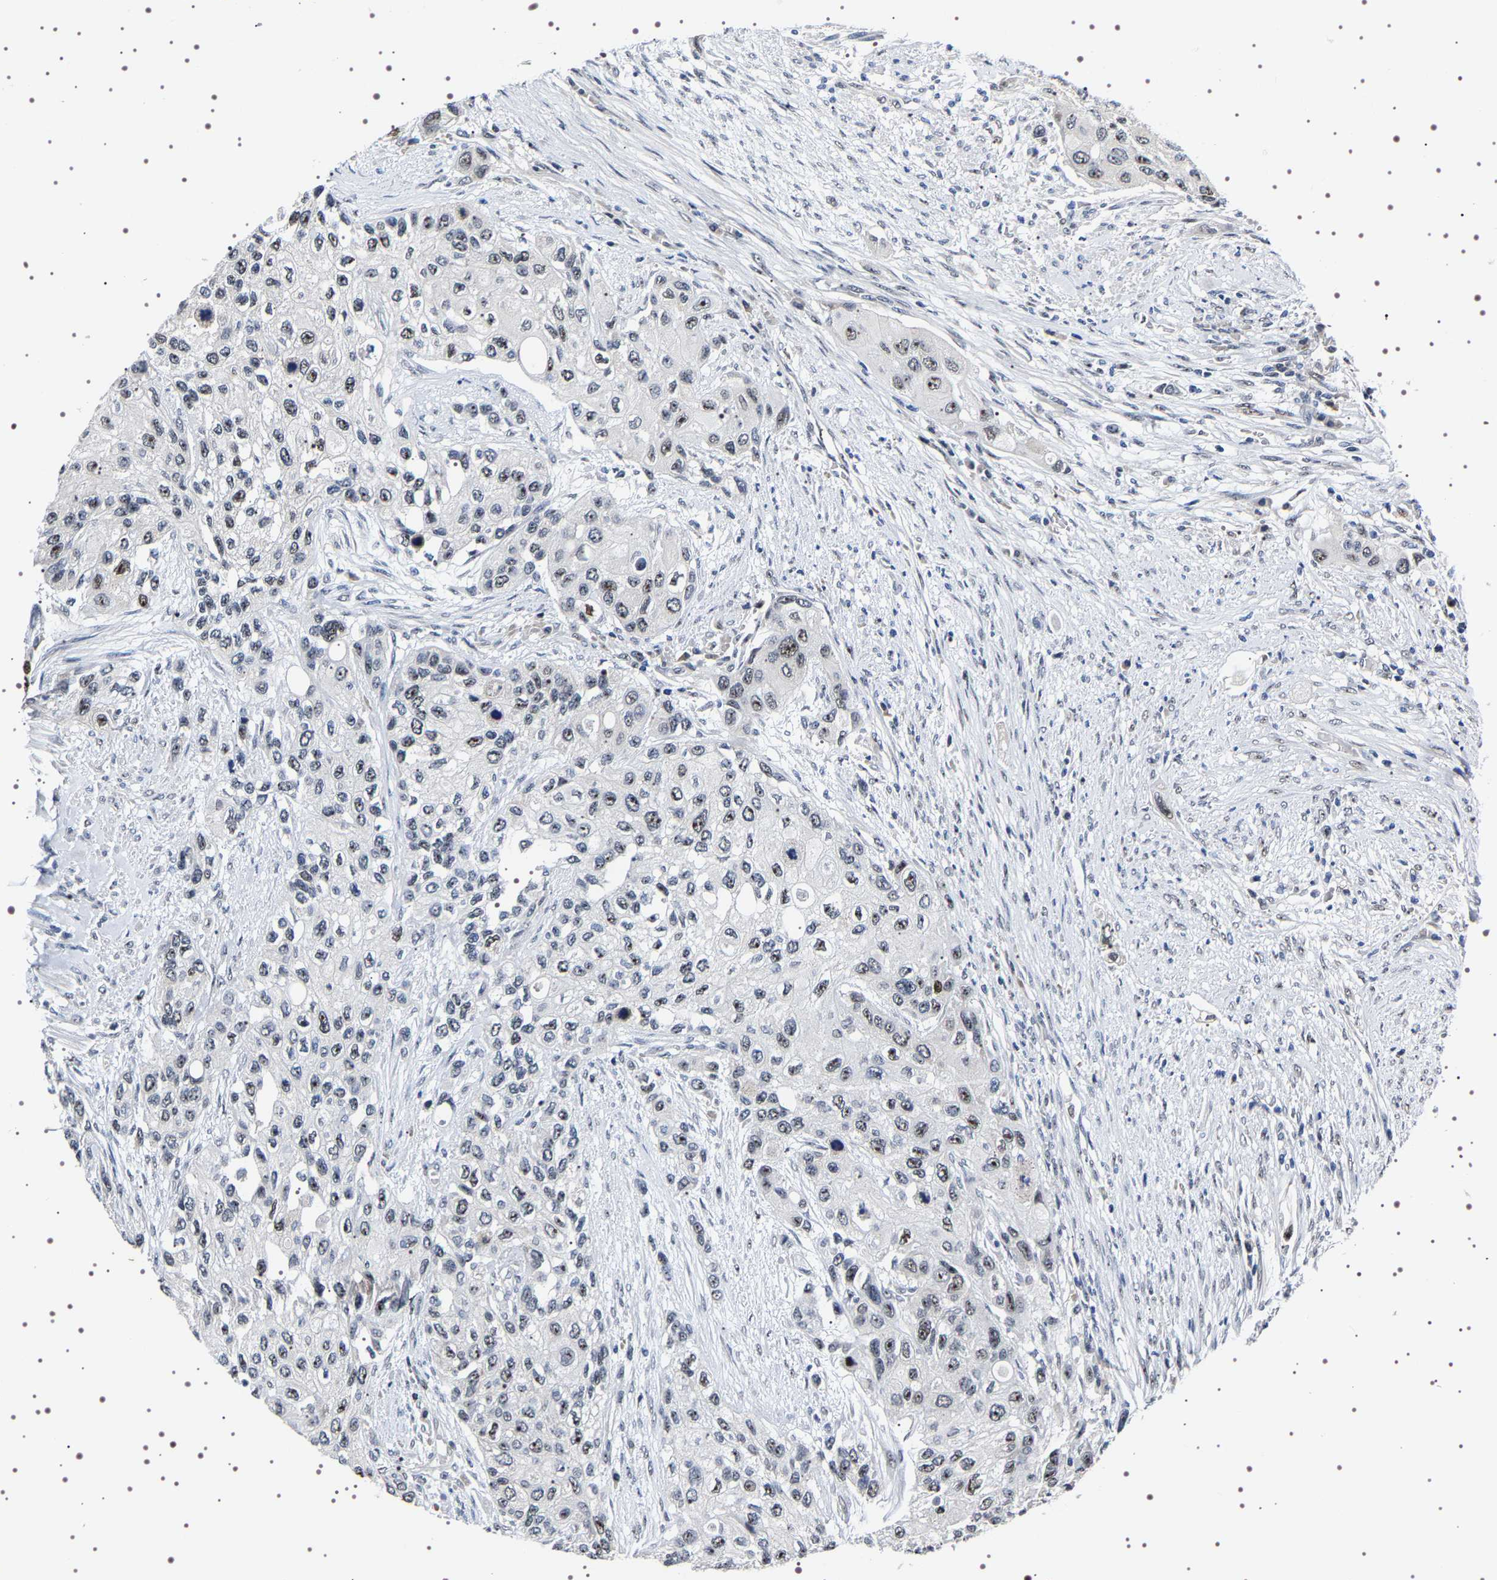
{"staining": {"intensity": "moderate", "quantity": ">75%", "location": "nuclear"}, "tissue": "urothelial cancer", "cell_type": "Tumor cells", "image_type": "cancer", "snomed": [{"axis": "morphology", "description": "Urothelial carcinoma, High grade"}, {"axis": "topography", "description": "Urinary bladder"}], "caption": "Immunohistochemistry image of neoplastic tissue: human urothelial cancer stained using immunohistochemistry (IHC) displays medium levels of moderate protein expression localized specifically in the nuclear of tumor cells, appearing as a nuclear brown color.", "gene": "GNL3", "patient": {"sex": "female", "age": 56}}